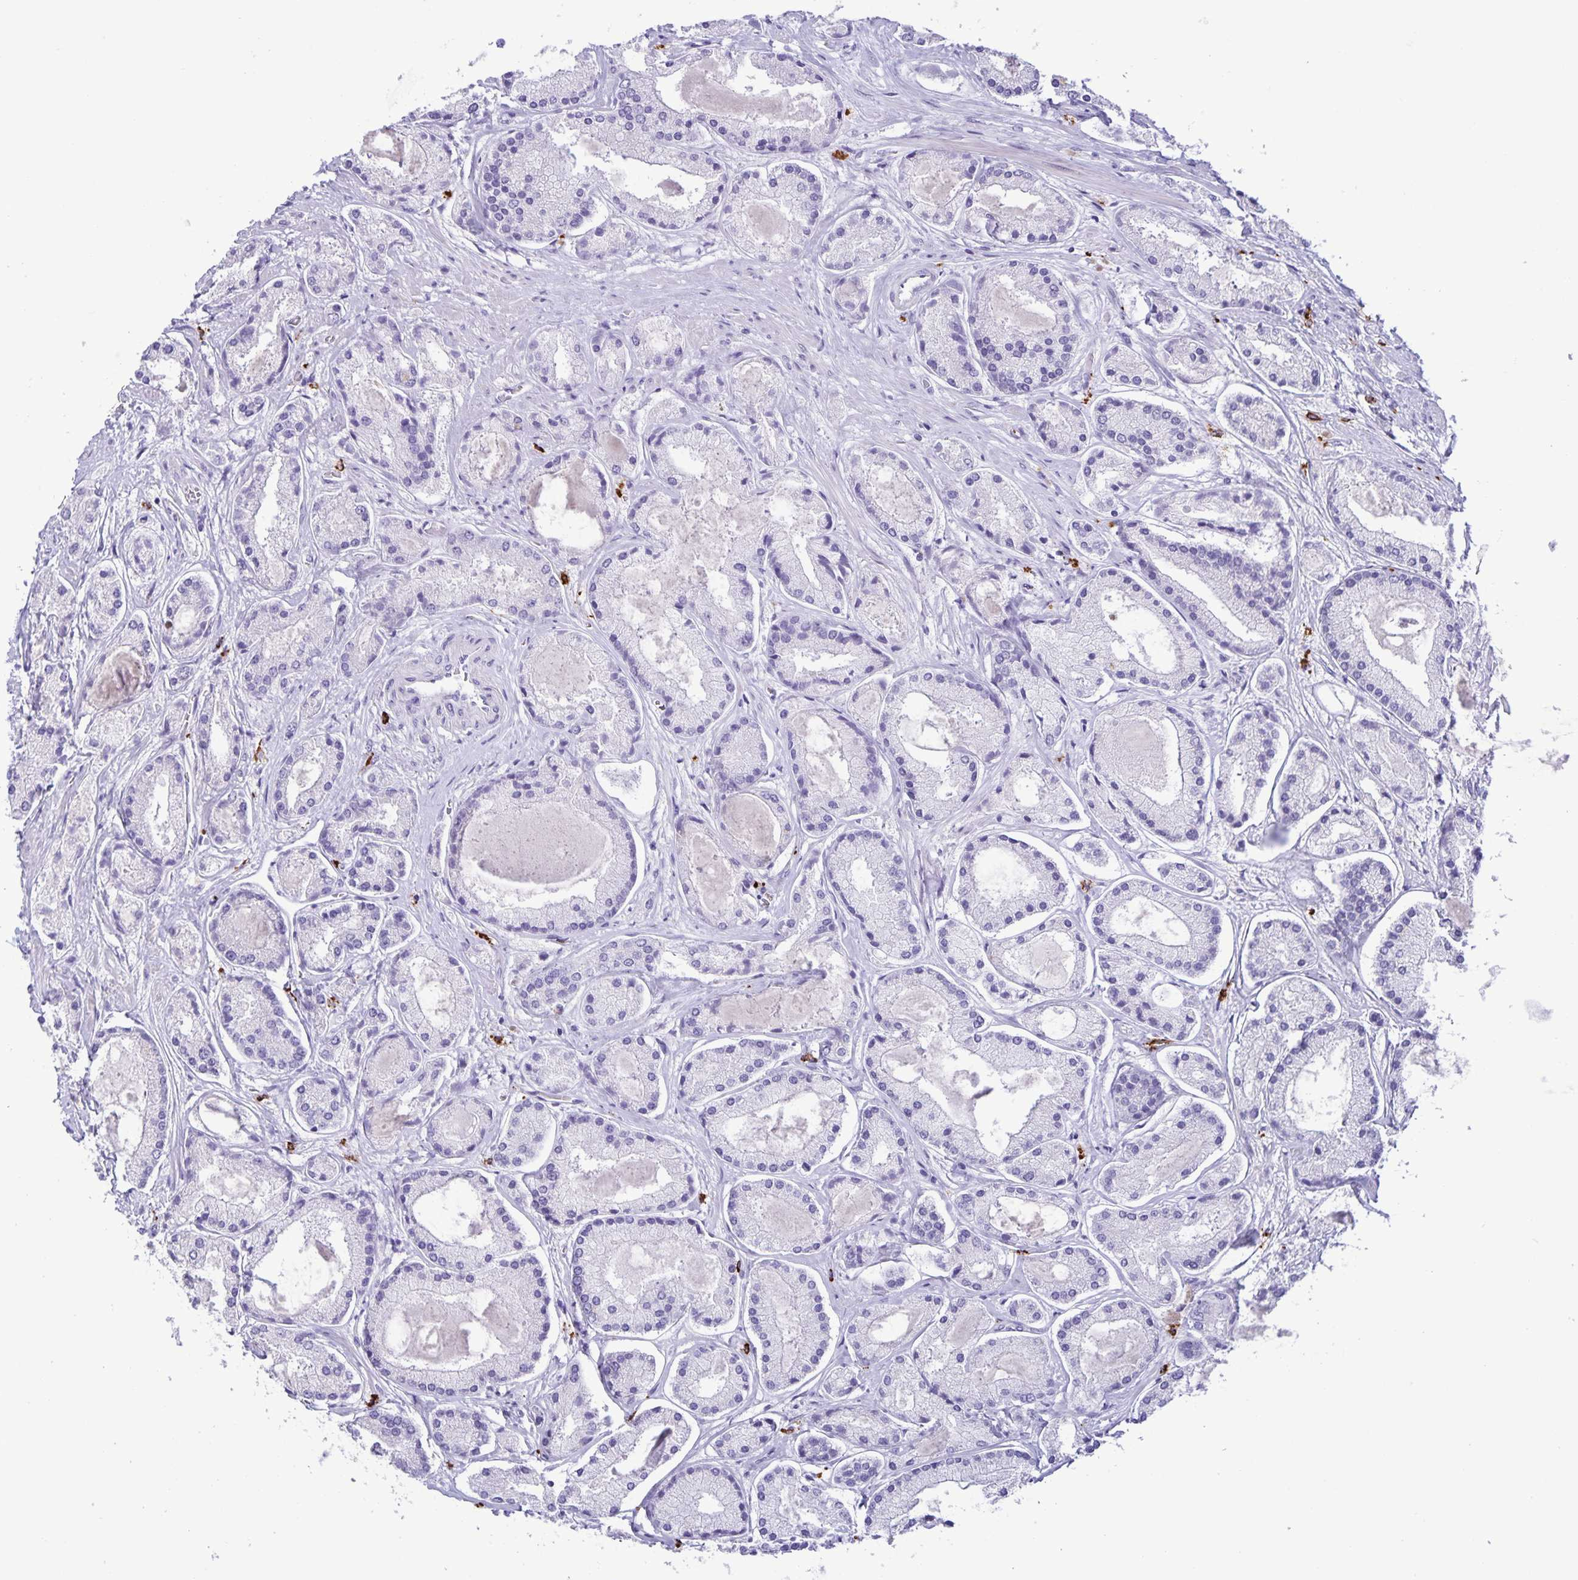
{"staining": {"intensity": "negative", "quantity": "none", "location": "none"}, "tissue": "prostate cancer", "cell_type": "Tumor cells", "image_type": "cancer", "snomed": [{"axis": "morphology", "description": "Adenocarcinoma, High grade"}, {"axis": "topography", "description": "Prostate"}], "caption": "Image shows no protein staining in tumor cells of prostate cancer (adenocarcinoma (high-grade)) tissue.", "gene": "IBTK", "patient": {"sex": "male", "age": 67}}